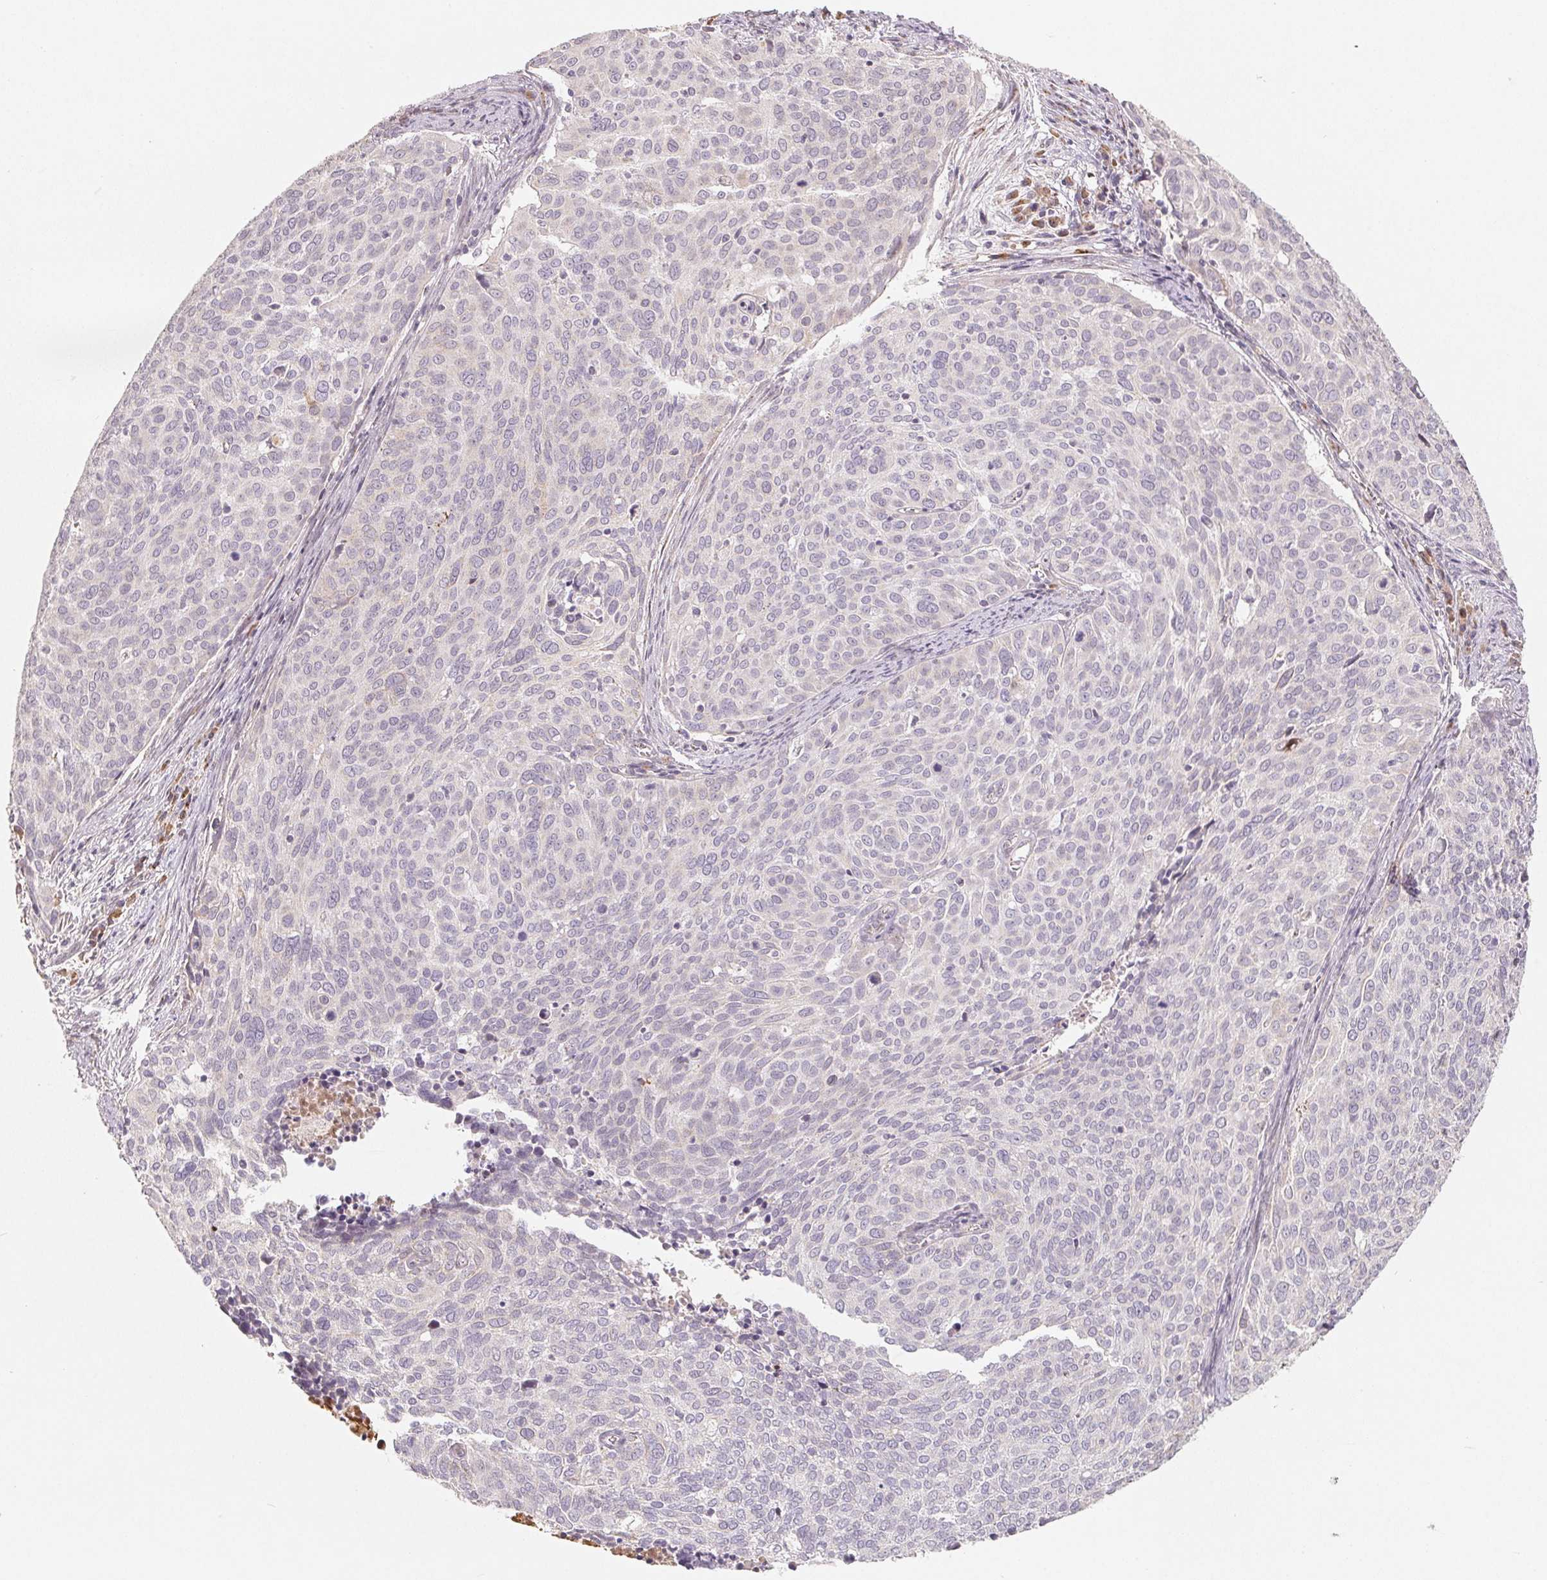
{"staining": {"intensity": "negative", "quantity": "none", "location": "none"}, "tissue": "cervical cancer", "cell_type": "Tumor cells", "image_type": "cancer", "snomed": [{"axis": "morphology", "description": "Squamous cell carcinoma, NOS"}, {"axis": "topography", "description": "Cervix"}], "caption": "This image is of squamous cell carcinoma (cervical) stained with IHC to label a protein in brown with the nuclei are counter-stained blue. There is no staining in tumor cells.", "gene": "TMSB15B", "patient": {"sex": "female", "age": 39}}